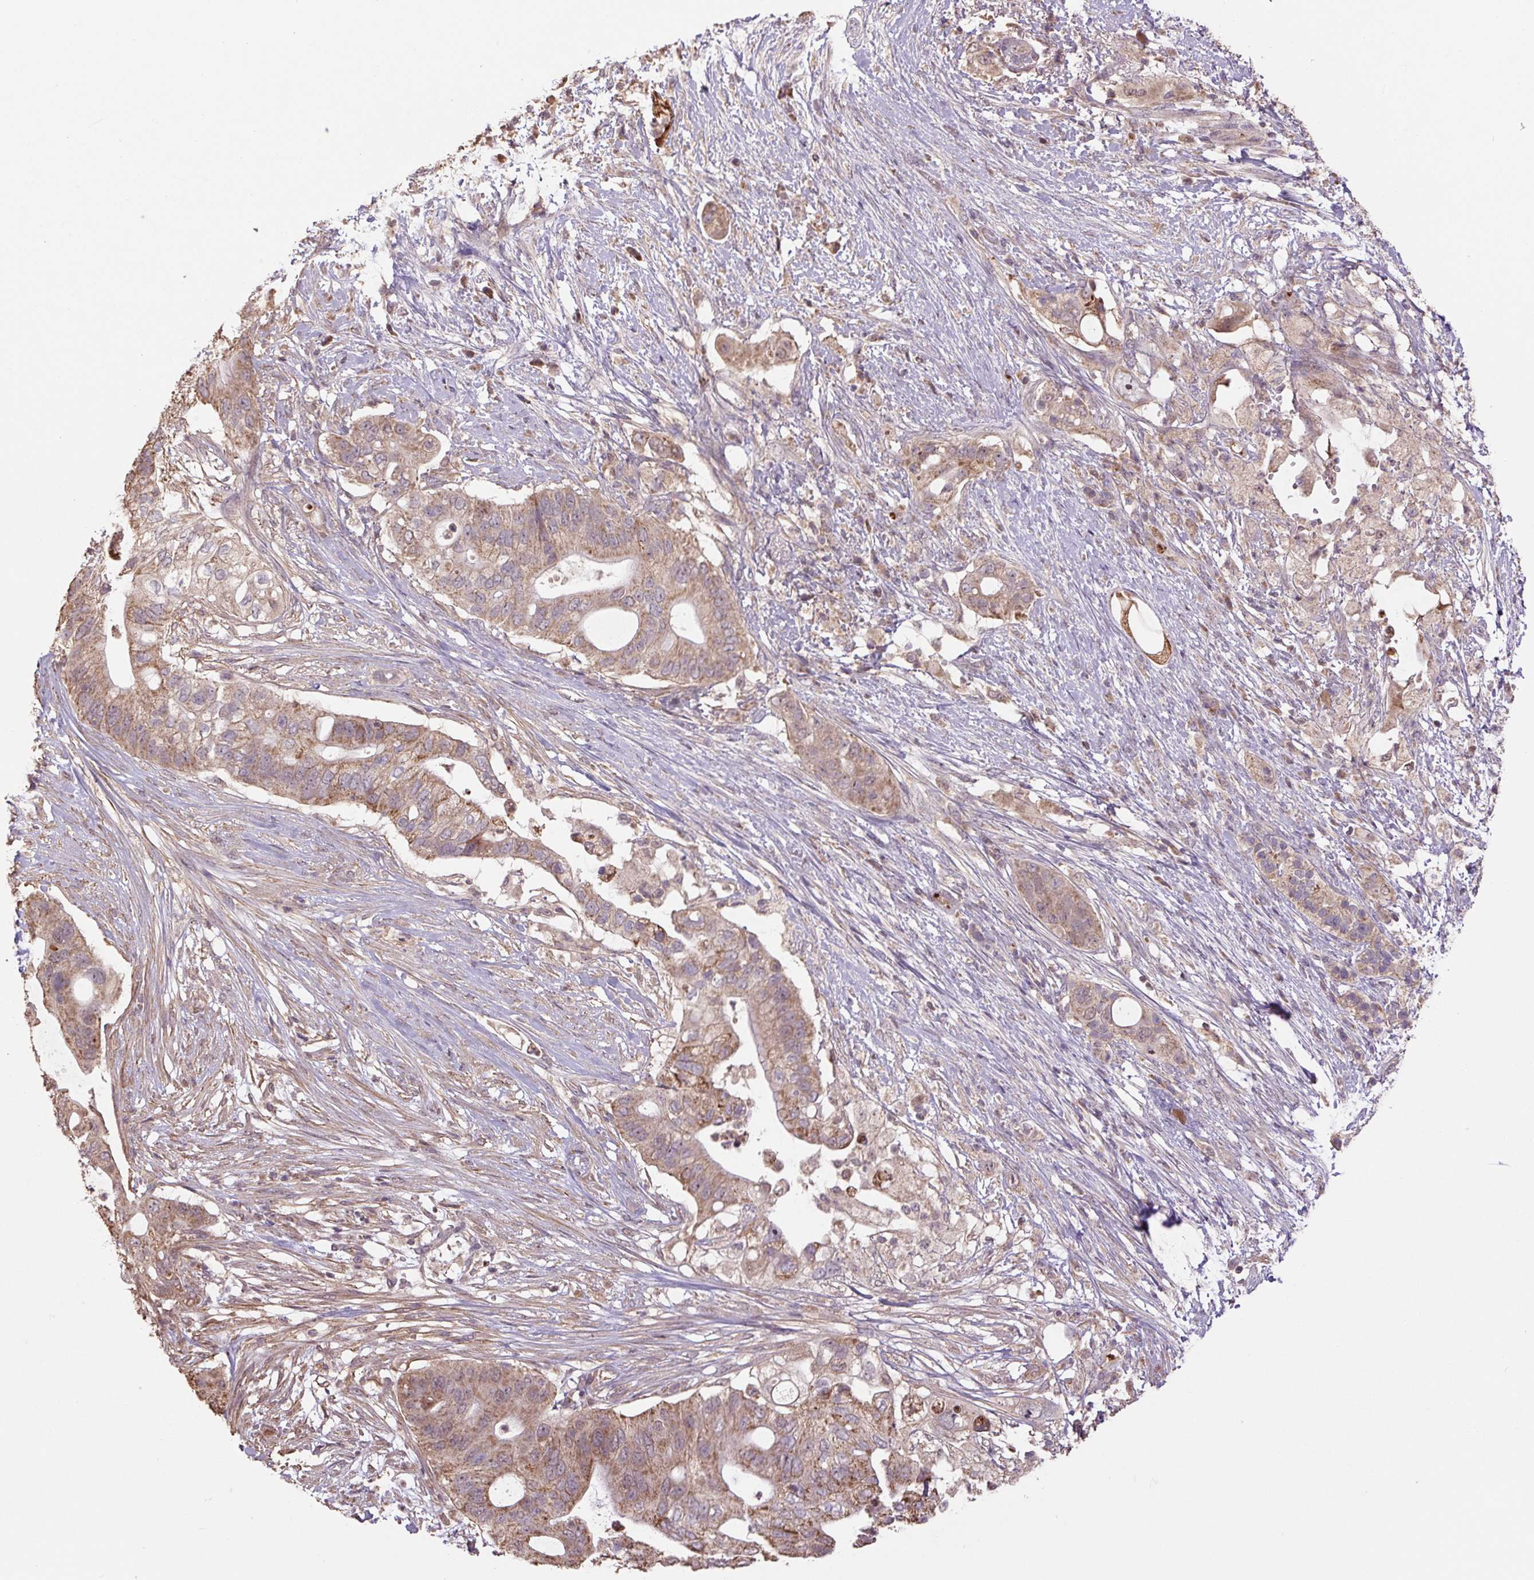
{"staining": {"intensity": "weak", "quantity": ">75%", "location": "cytoplasmic/membranous"}, "tissue": "pancreatic cancer", "cell_type": "Tumor cells", "image_type": "cancer", "snomed": [{"axis": "morphology", "description": "Adenocarcinoma, NOS"}, {"axis": "topography", "description": "Pancreas"}], "caption": "This micrograph displays IHC staining of pancreatic cancer (adenocarcinoma), with low weak cytoplasmic/membranous expression in about >75% of tumor cells.", "gene": "TMEM160", "patient": {"sex": "female", "age": 72}}